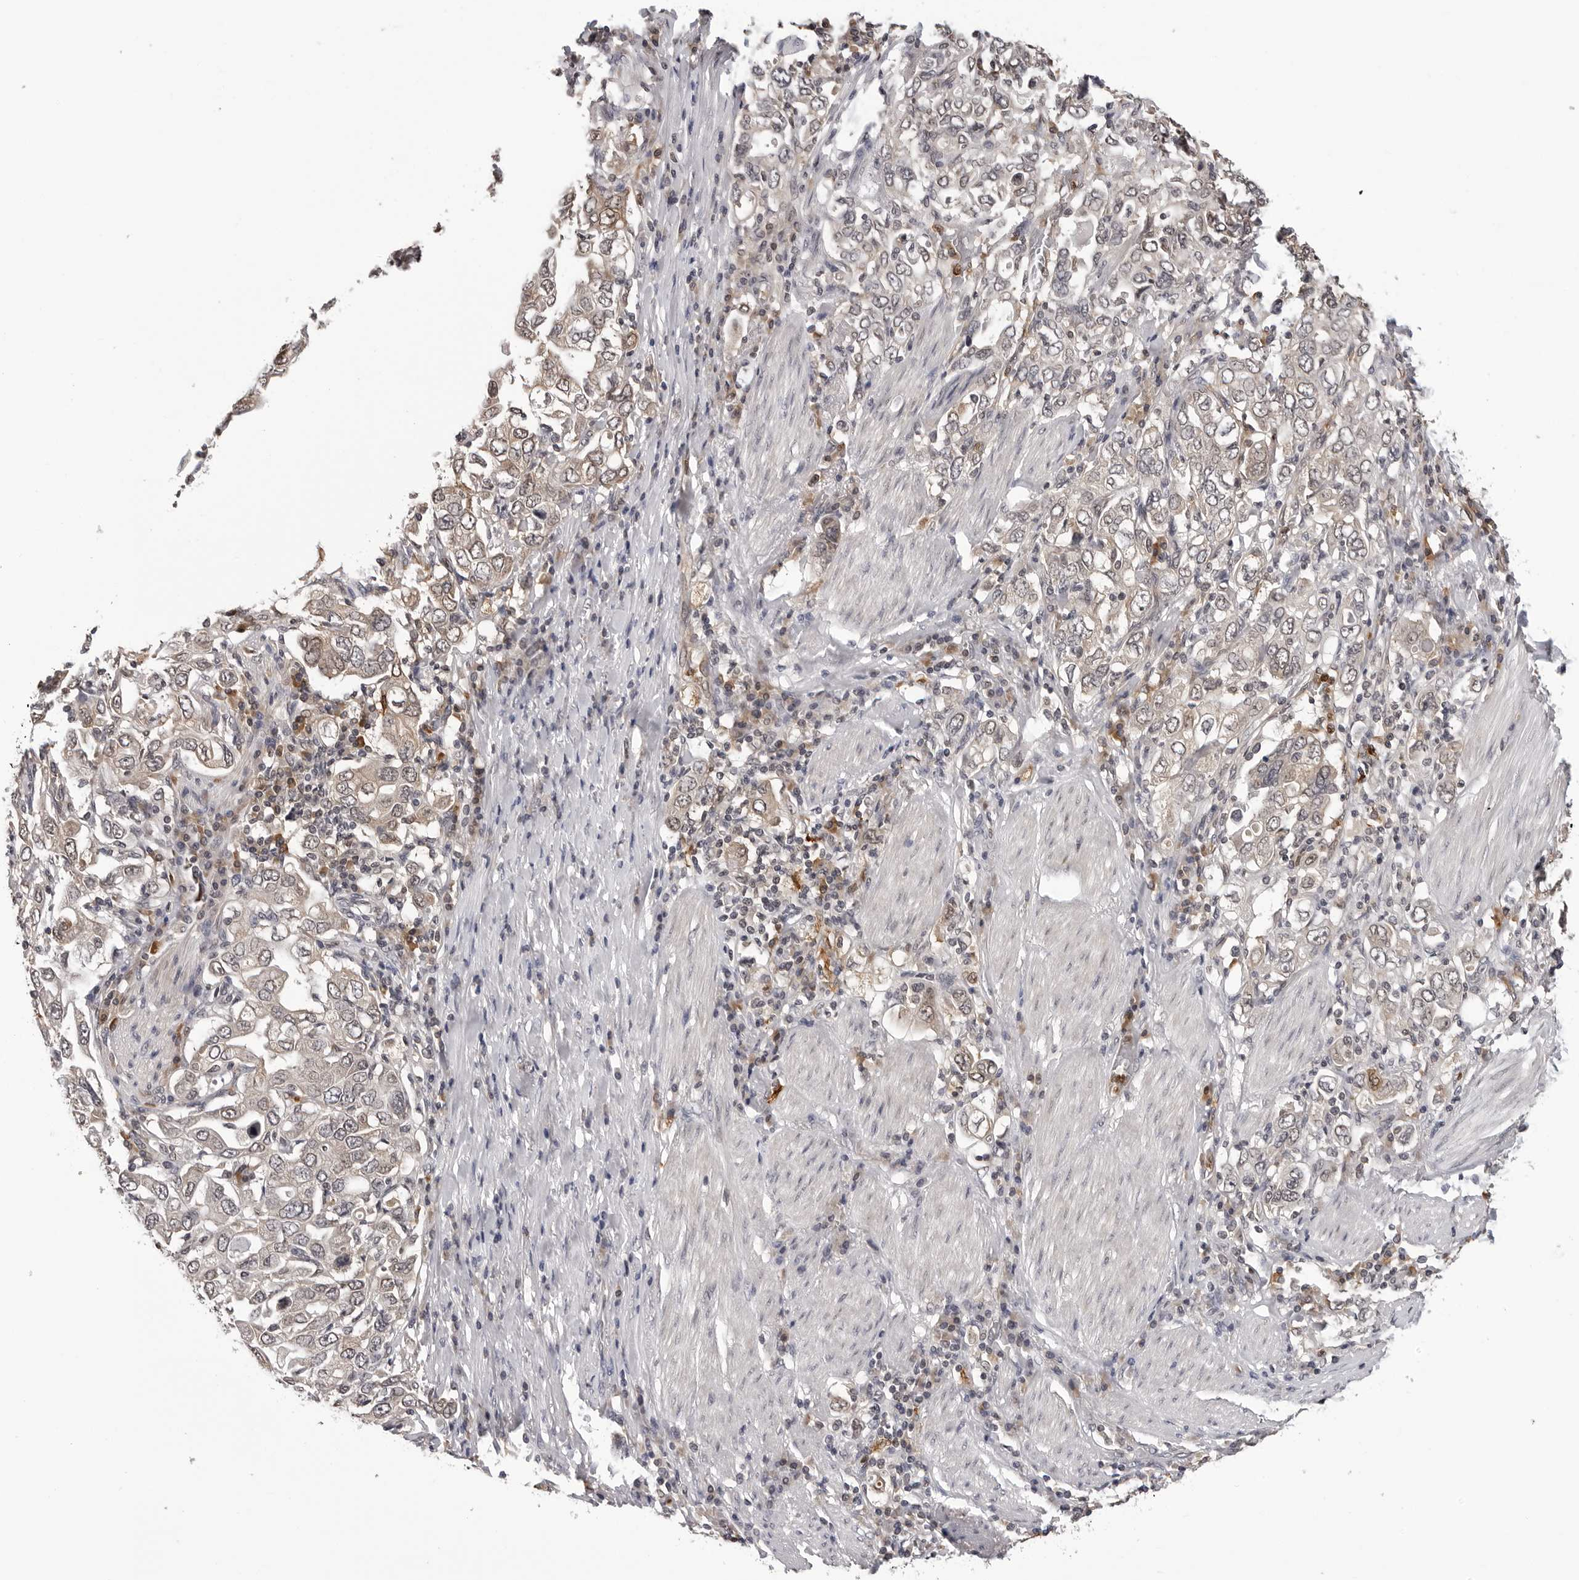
{"staining": {"intensity": "weak", "quantity": "25%-75%", "location": "cytoplasmic/membranous,nuclear"}, "tissue": "stomach cancer", "cell_type": "Tumor cells", "image_type": "cancer", "snomed": [{"axis": "morphology", "description": "Adenocarcinoma, NOS"}, {"axis": "topography", "description": "Stomach, upper"}], "caption": "DAB (3,3'-diaminobenzidine) immunohistochemical staining of human stomach cancer (adenocarcinoma) displays weak cytoplasmic/membranous and nuclear protein expression in about 25%-75% of tumor cells. The staining was performed using DAB, with brown indicating positive protein expression. Nuclei are stained blue with hematoxylin.", "gene": "TRMT13", "patient": {"sex": "male", "age": 62}}